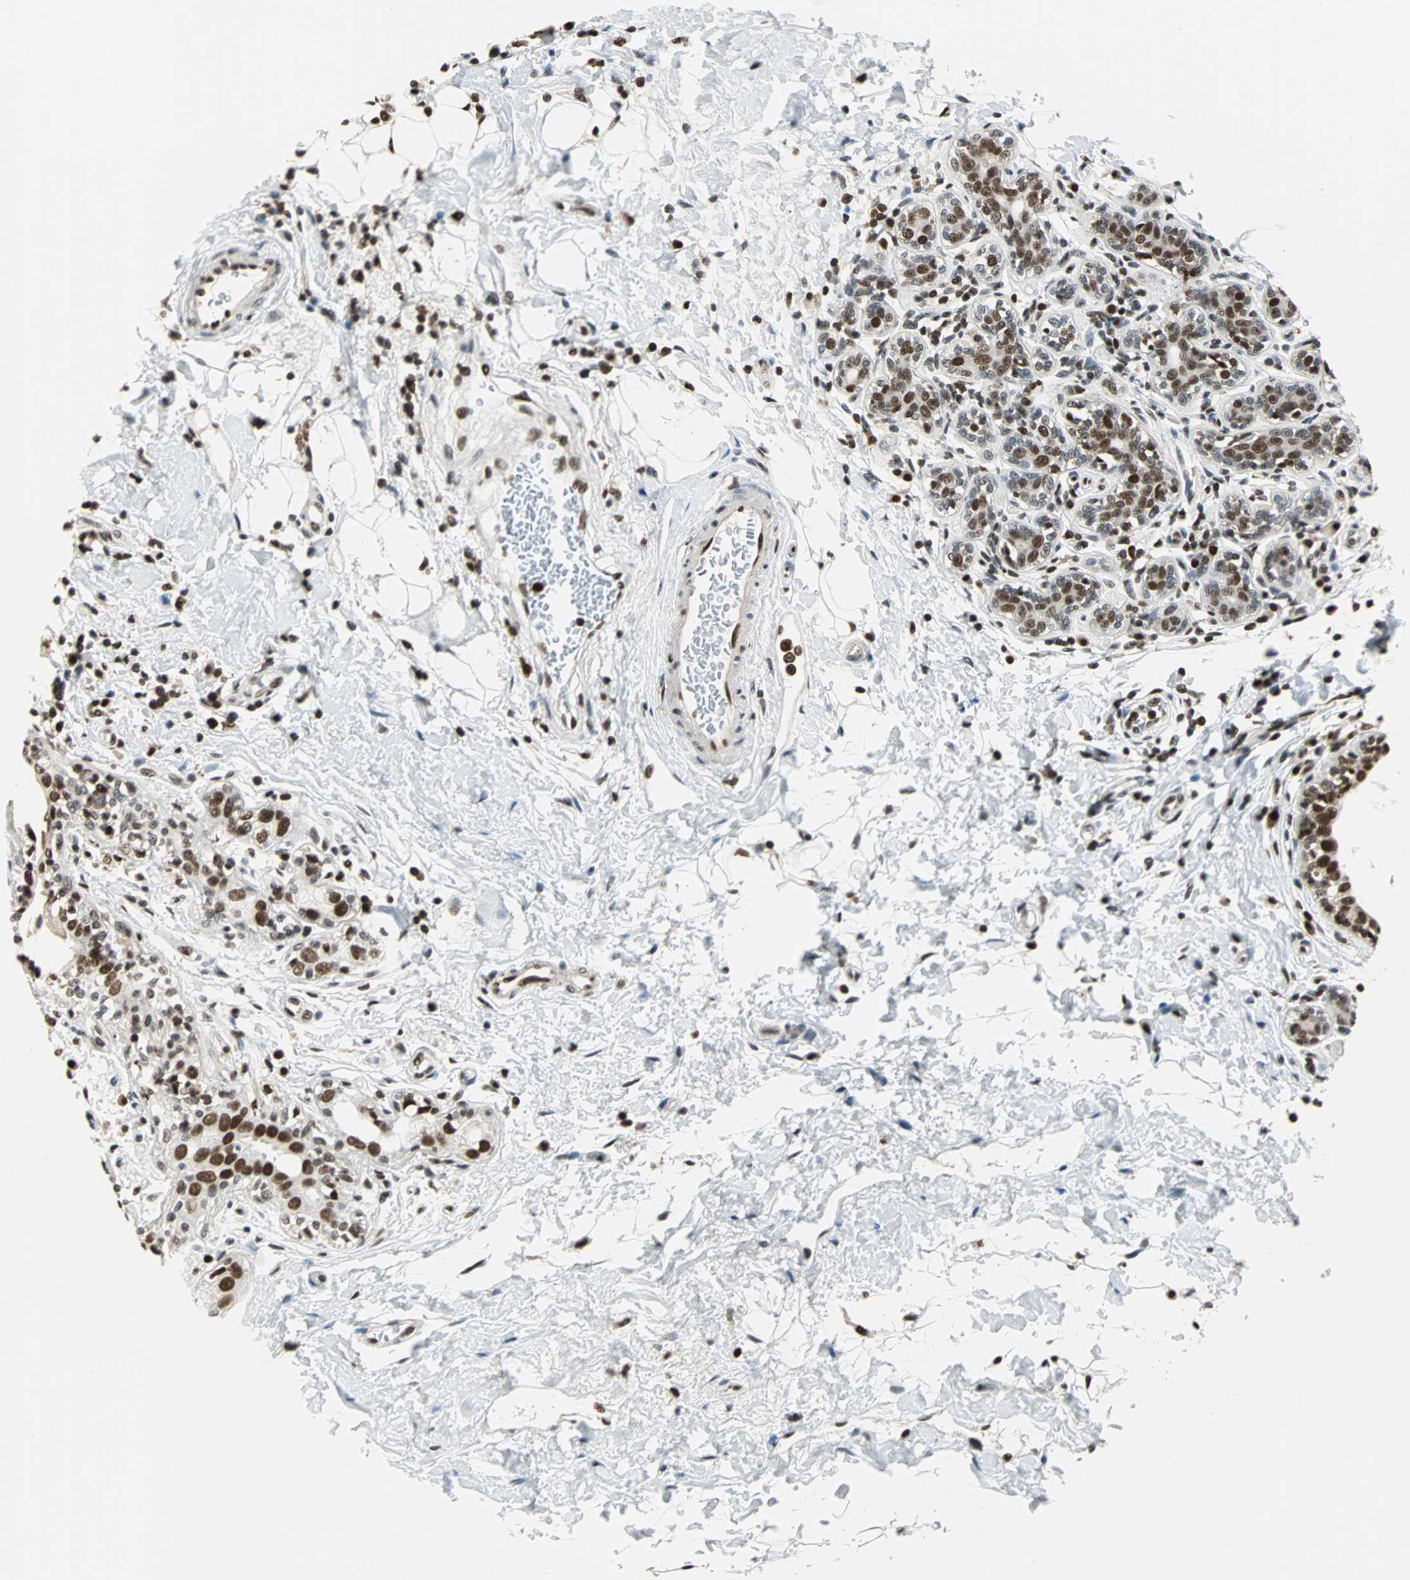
{"staining": {"intensity": "strong", "quantity": ">75%", "location": "nuclear"}, "tissue": "breast cancer", "cell_type": "Tumor cells", "image_type": "cancer", "snomed": [{"axis": "morphology", "description": "Normal tissue, NOS"}, {"axis": "morphology", "description": "Lobular carcinoma"}, {"axis": "topography", "description": "Breast"}], "caption": "DAB immunohistochemical staining of human lobular carcinoma (breast) reveals strong nuclear protein expression in about >75% of tumor cells.", "gene": "XRCC4", "patient": {"sex": "female", "age": 47}}